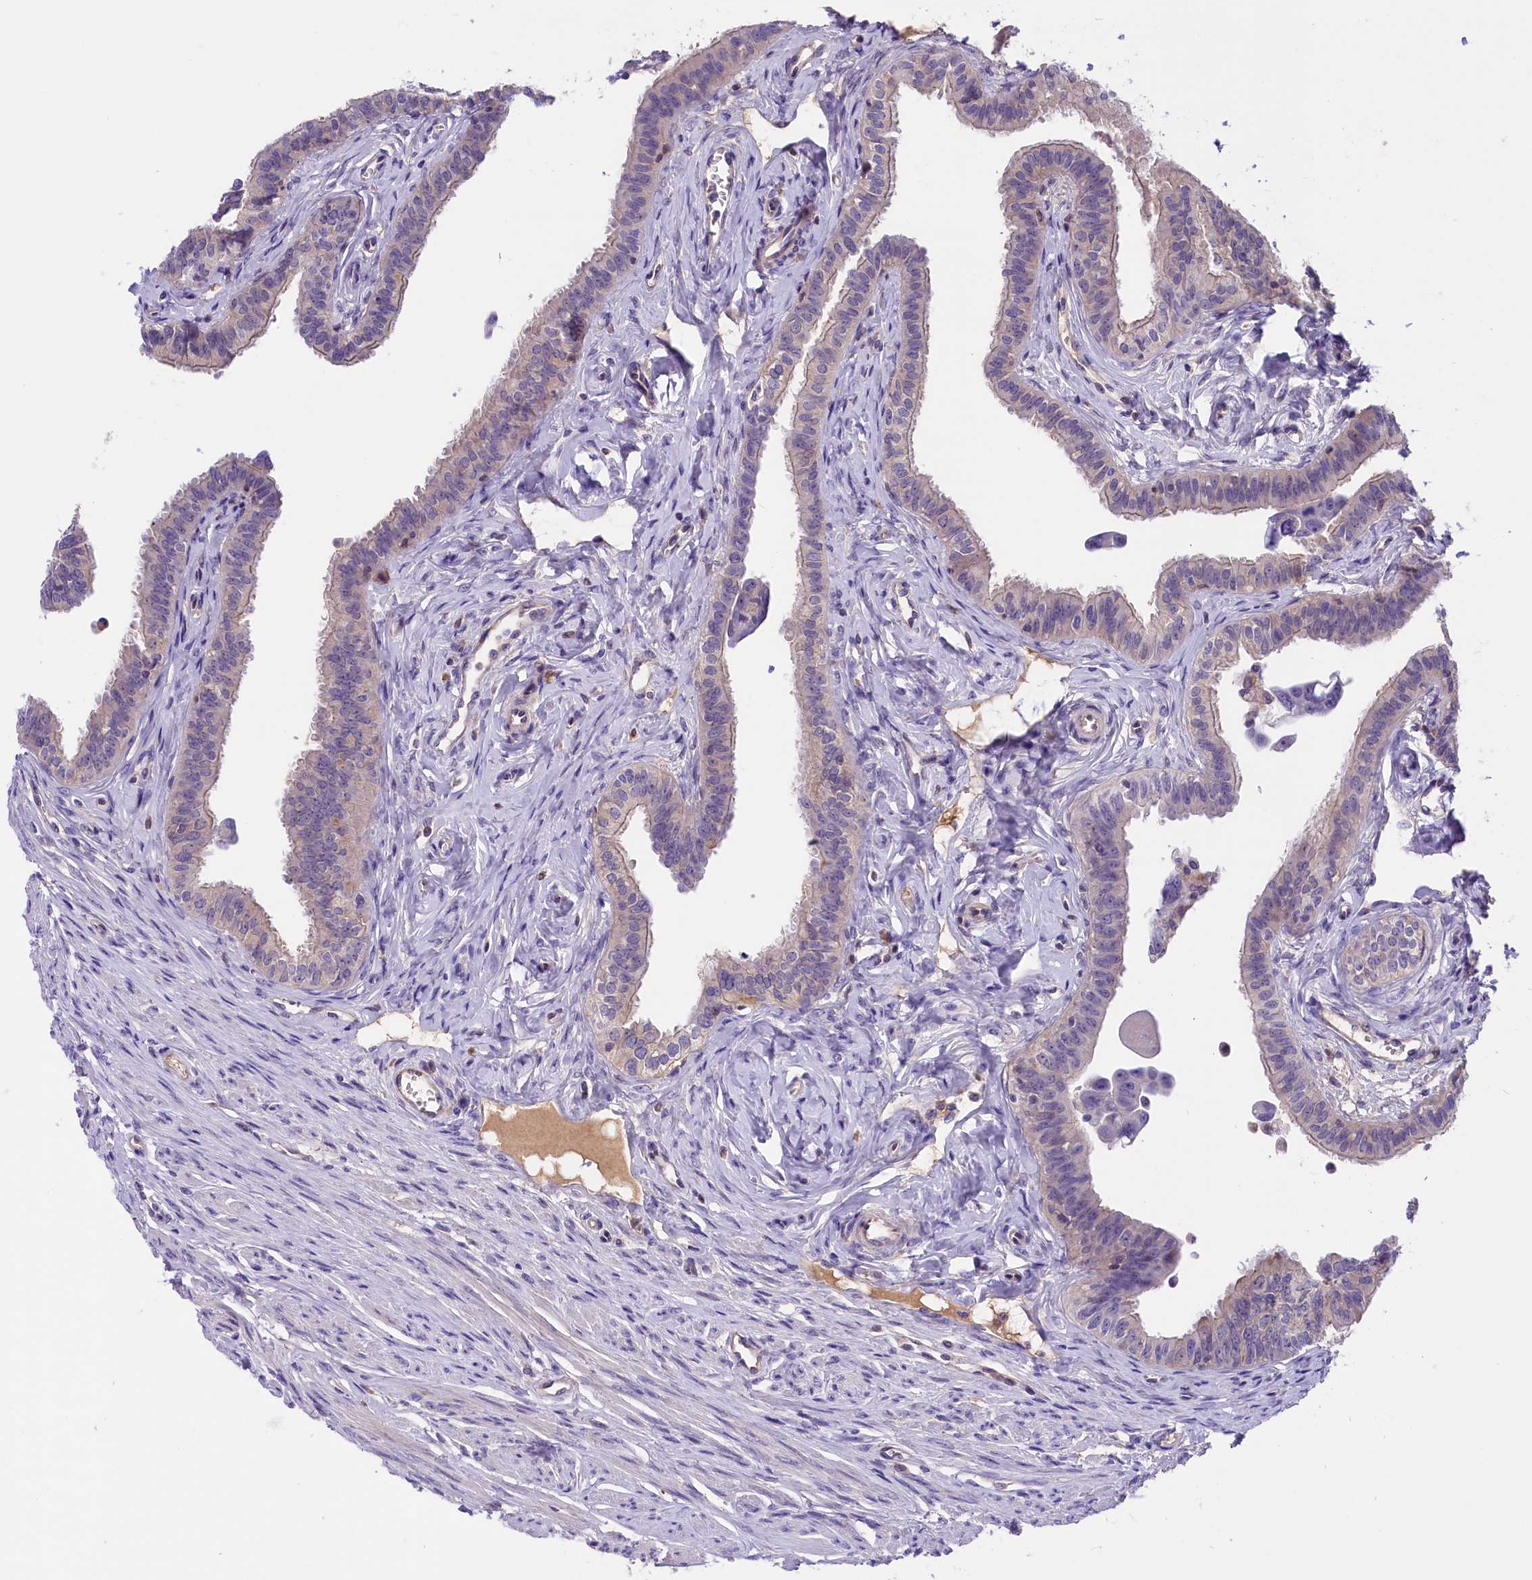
{"staining": {"intensity": "weak", "quantity": "<25%", "location": "cytoplasmic/membranous"}, "tissue": "fallopian tube", "cell_type": "Glandular cells", "image_type": "normal", "snomed": [{"axis": "morphology", "description": "Normal tissue, NOS"}, {"axis": "morphology", "description": "Carcinoma, NOS"}, {"axis": "topography", "description": "Fallopian tube"}, {"axis": "topography", "description": "Ovary"}], "caption": "The immunohistochemistry (IHC) histopathology image has no significant positivity in glandular cells of fallopian tube.", "gene": "CCDC32", "patient": {"sex": "female", "age": 59}}